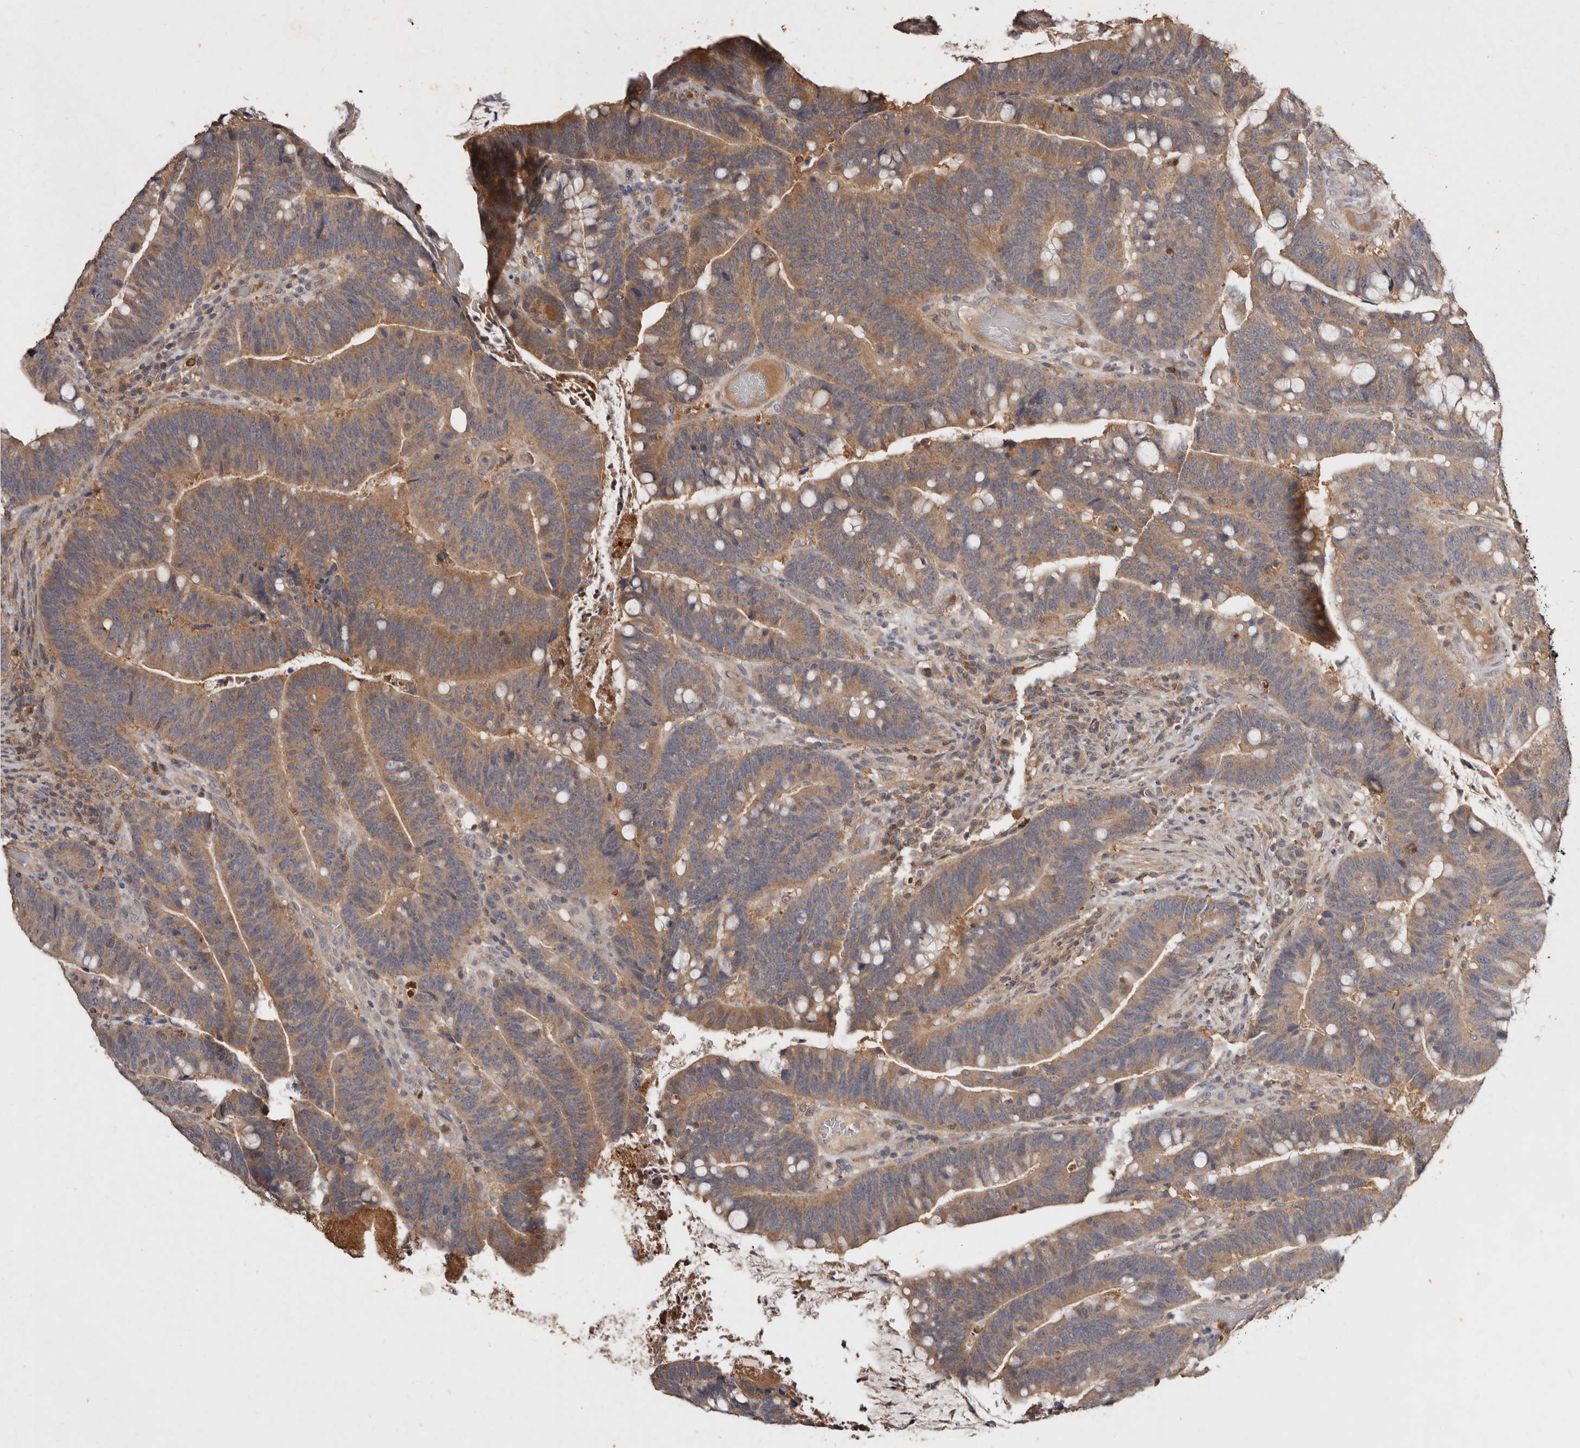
{"staining": {"intensity": "moderate", "quantity": ">75%", "location": "cytoplasmic/membranous"}, "tissue": "colorectal cancer", "cell_type": "Tumor cells", "image_type": "cancer", "snomed": [{"axis": "morphology", "description": "Adenocarcinoma, NOS"}, {"axis": "topography", "description": "Colon"}], "caption": "Immunohistochemistry image of colorectal cancer stained for a protein (brown), which exhibits medium levels of moderate cytoplasmic/membranous expression in about >75% of tumor cells.", "gene": "EDEM1", "patient": {"sex": "female", "age": 66}}